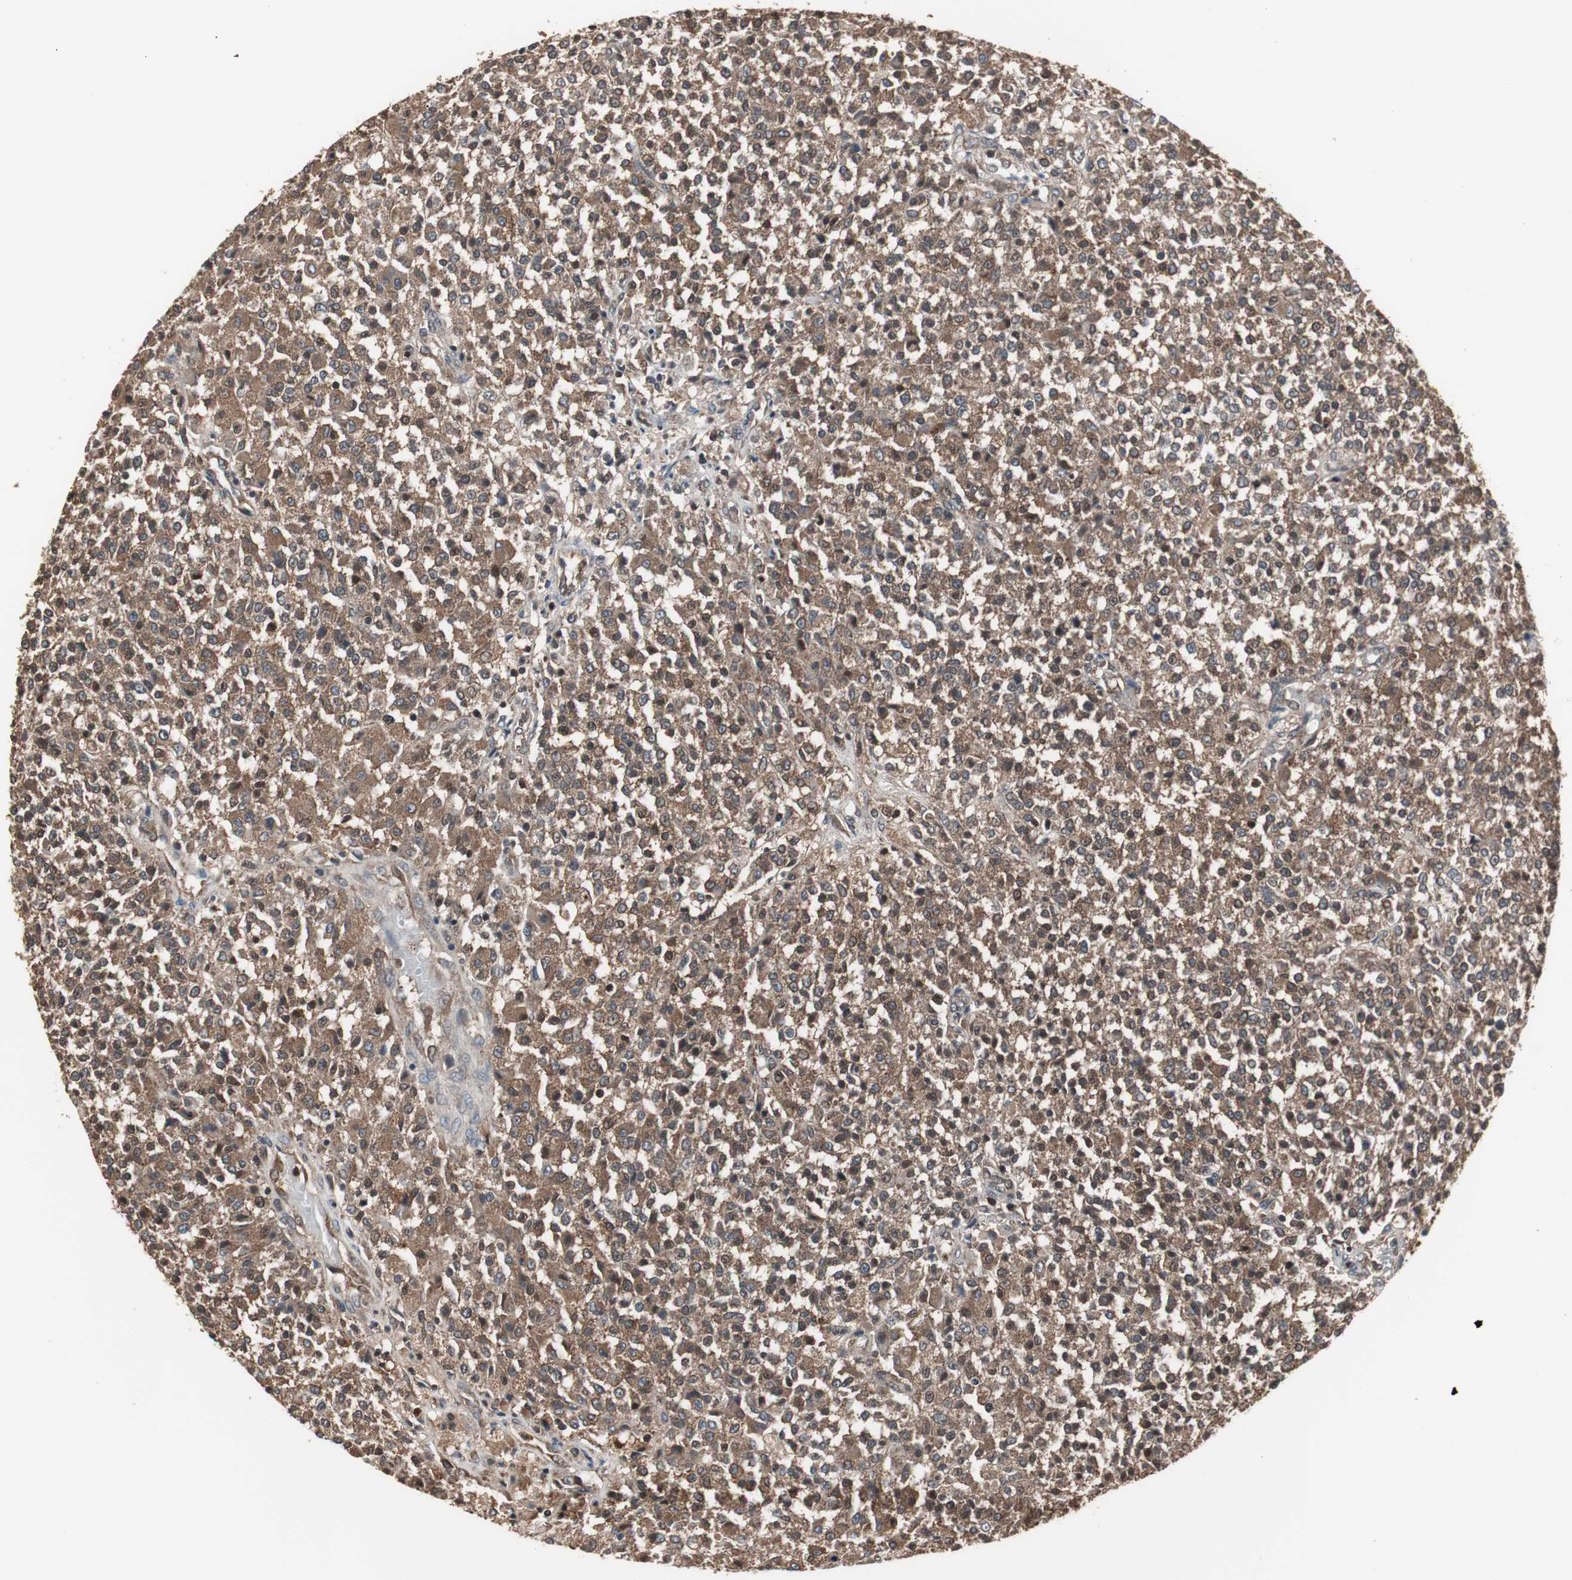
{"staining": {"intensity": "moderate", "quantity": ">75%", "location": "cytoplasmic/membranous"}, "tissue": "testis cancer", "cell_type": "Tumor cells", "image_type": "cancer", "snomed": [{"axis": "morphology", "description": "Seminoma, NOS"}, {"axis": "topography", "description": "Testis"}], "caption": "Seminoma (testis) stained for a protein shows moderate cytoplasmic/membranous positivity in tumor cells.", "gene": "CAPNS1", "patient": {"sex": "male", "age": 59}}